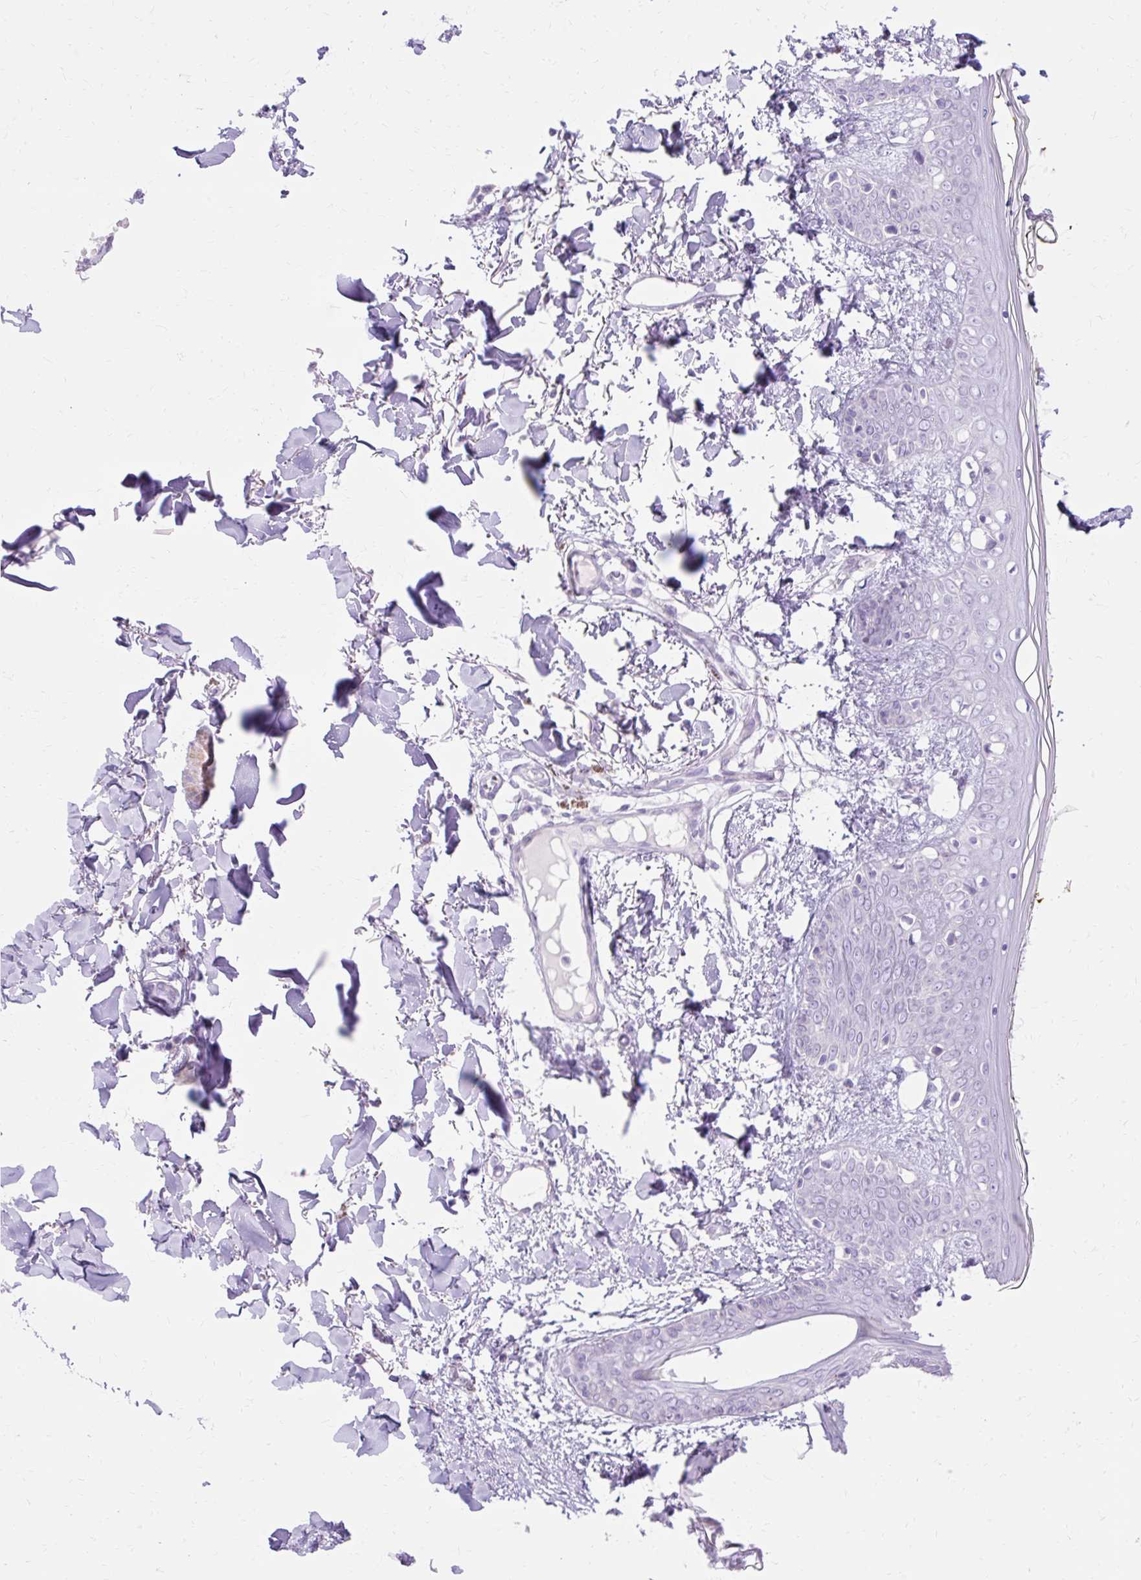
{"staining": {"intensity": "negative", "quantity": "none", "location": "none"}, "tissue": "skin", "cell_type": "Fibroblasts", "image_type": "normal", "snomed": [{"axis": "morphology", "description": "Normal tissue, NOS"}, {"axis": "topography", "description": "Skin"}], "caption": "High power microscopy micrograph of an immunohistochemistry micrograph of benign skin, revealing no significant positivity in fibroblasts.", "gene": "CORO7", "patient": {"sex": "female", "age": 34}}